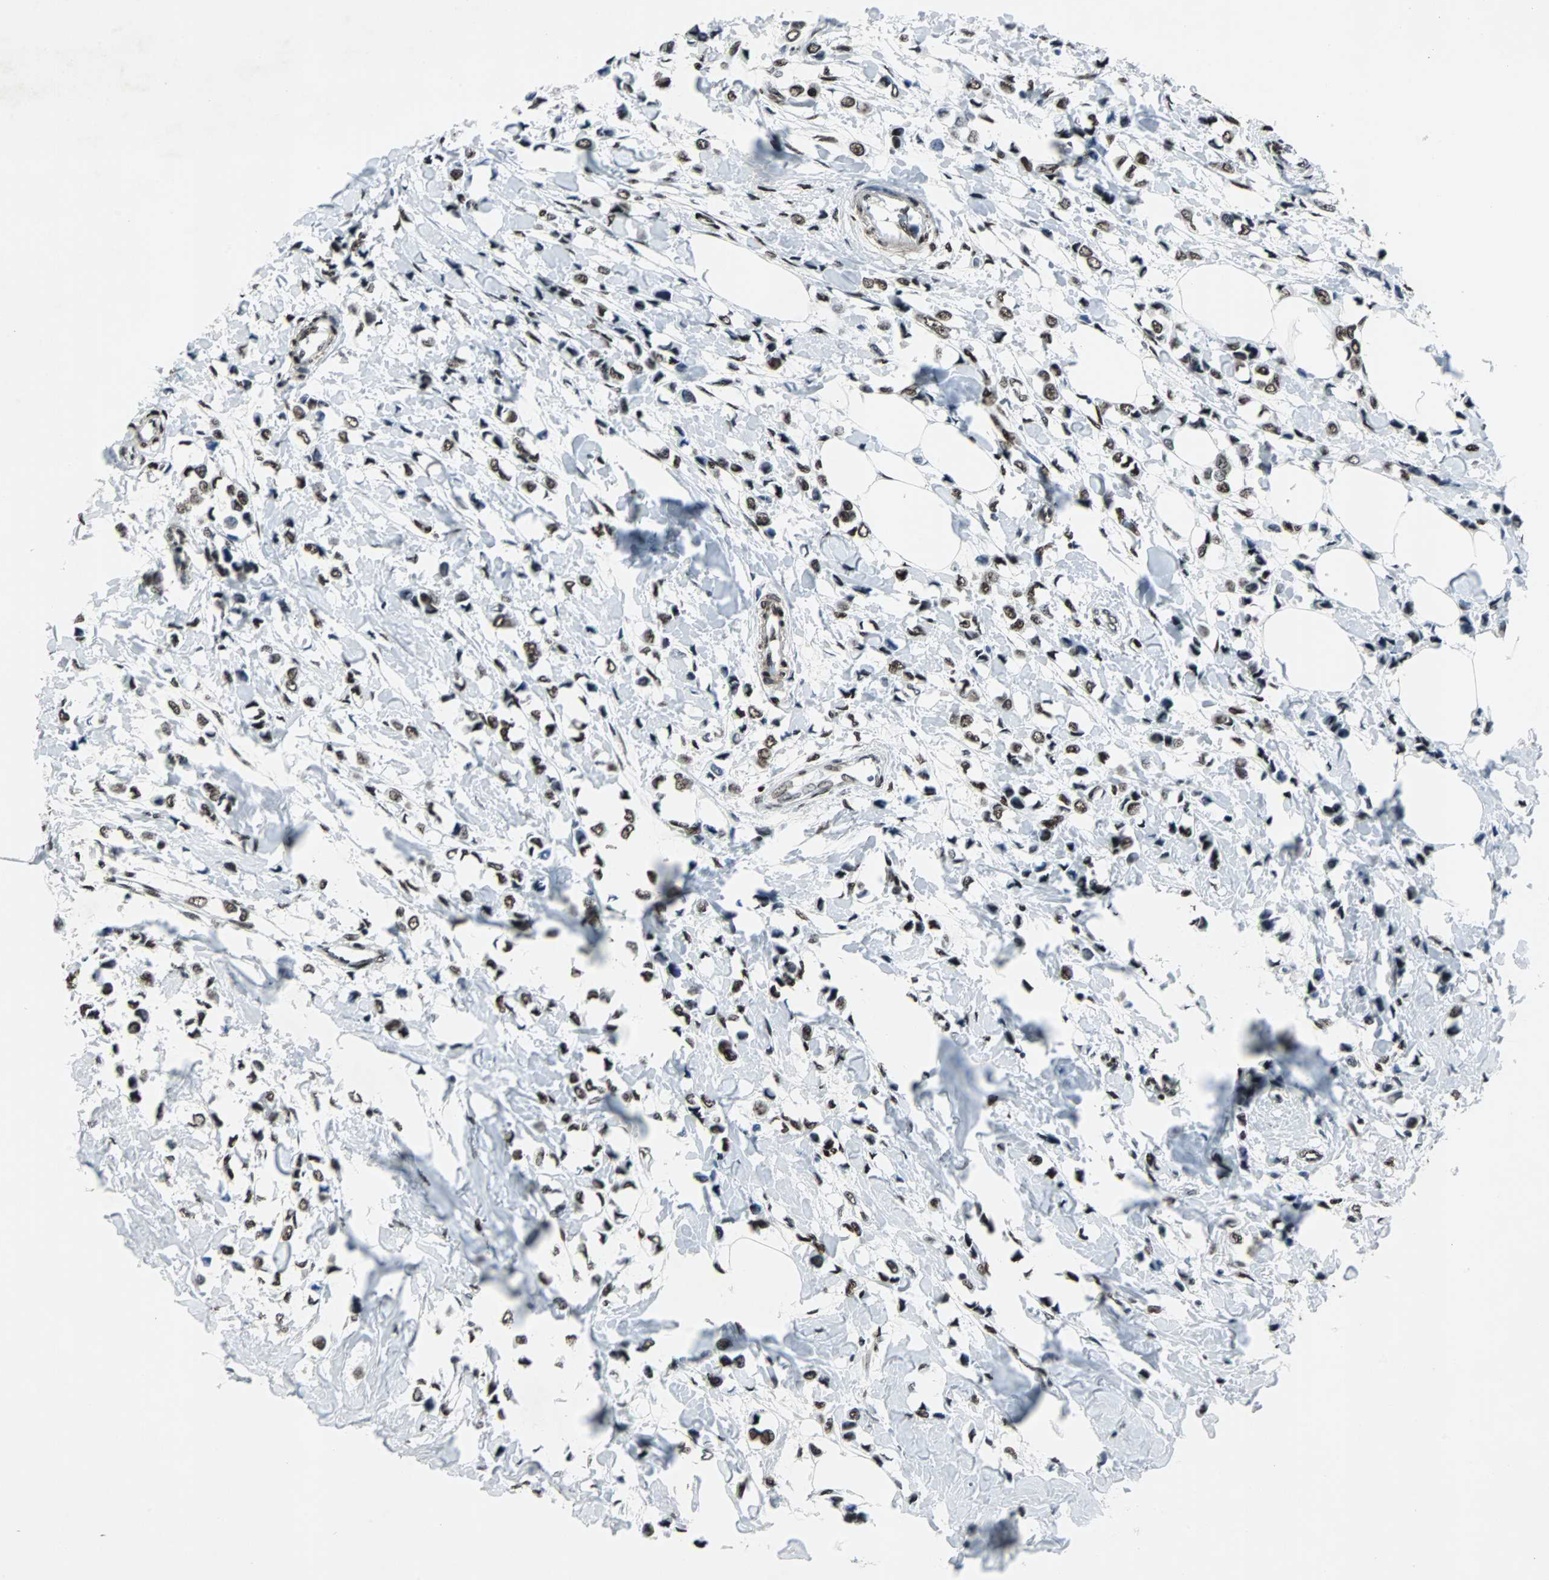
{"staining": {"intensity": "strong", "quantity": ">75%", "location": "nuclear"}, "tissue": "breast cancer", "cell_type": "Tumor cells", "image_type": "cancer", "snomed": [{"axis": "morphology", "description": "Lobular carcinoma"}, {"axis": "topography", "description": "Breast"}], "caption": "DAB immunohistochemical staining of lobular carcinoma (breast) displays strong nuclear protein positivity in approximately >75% of tumor cells.", "gene": "MEF2D", "patient": {"sex": "female", "age": 51}}